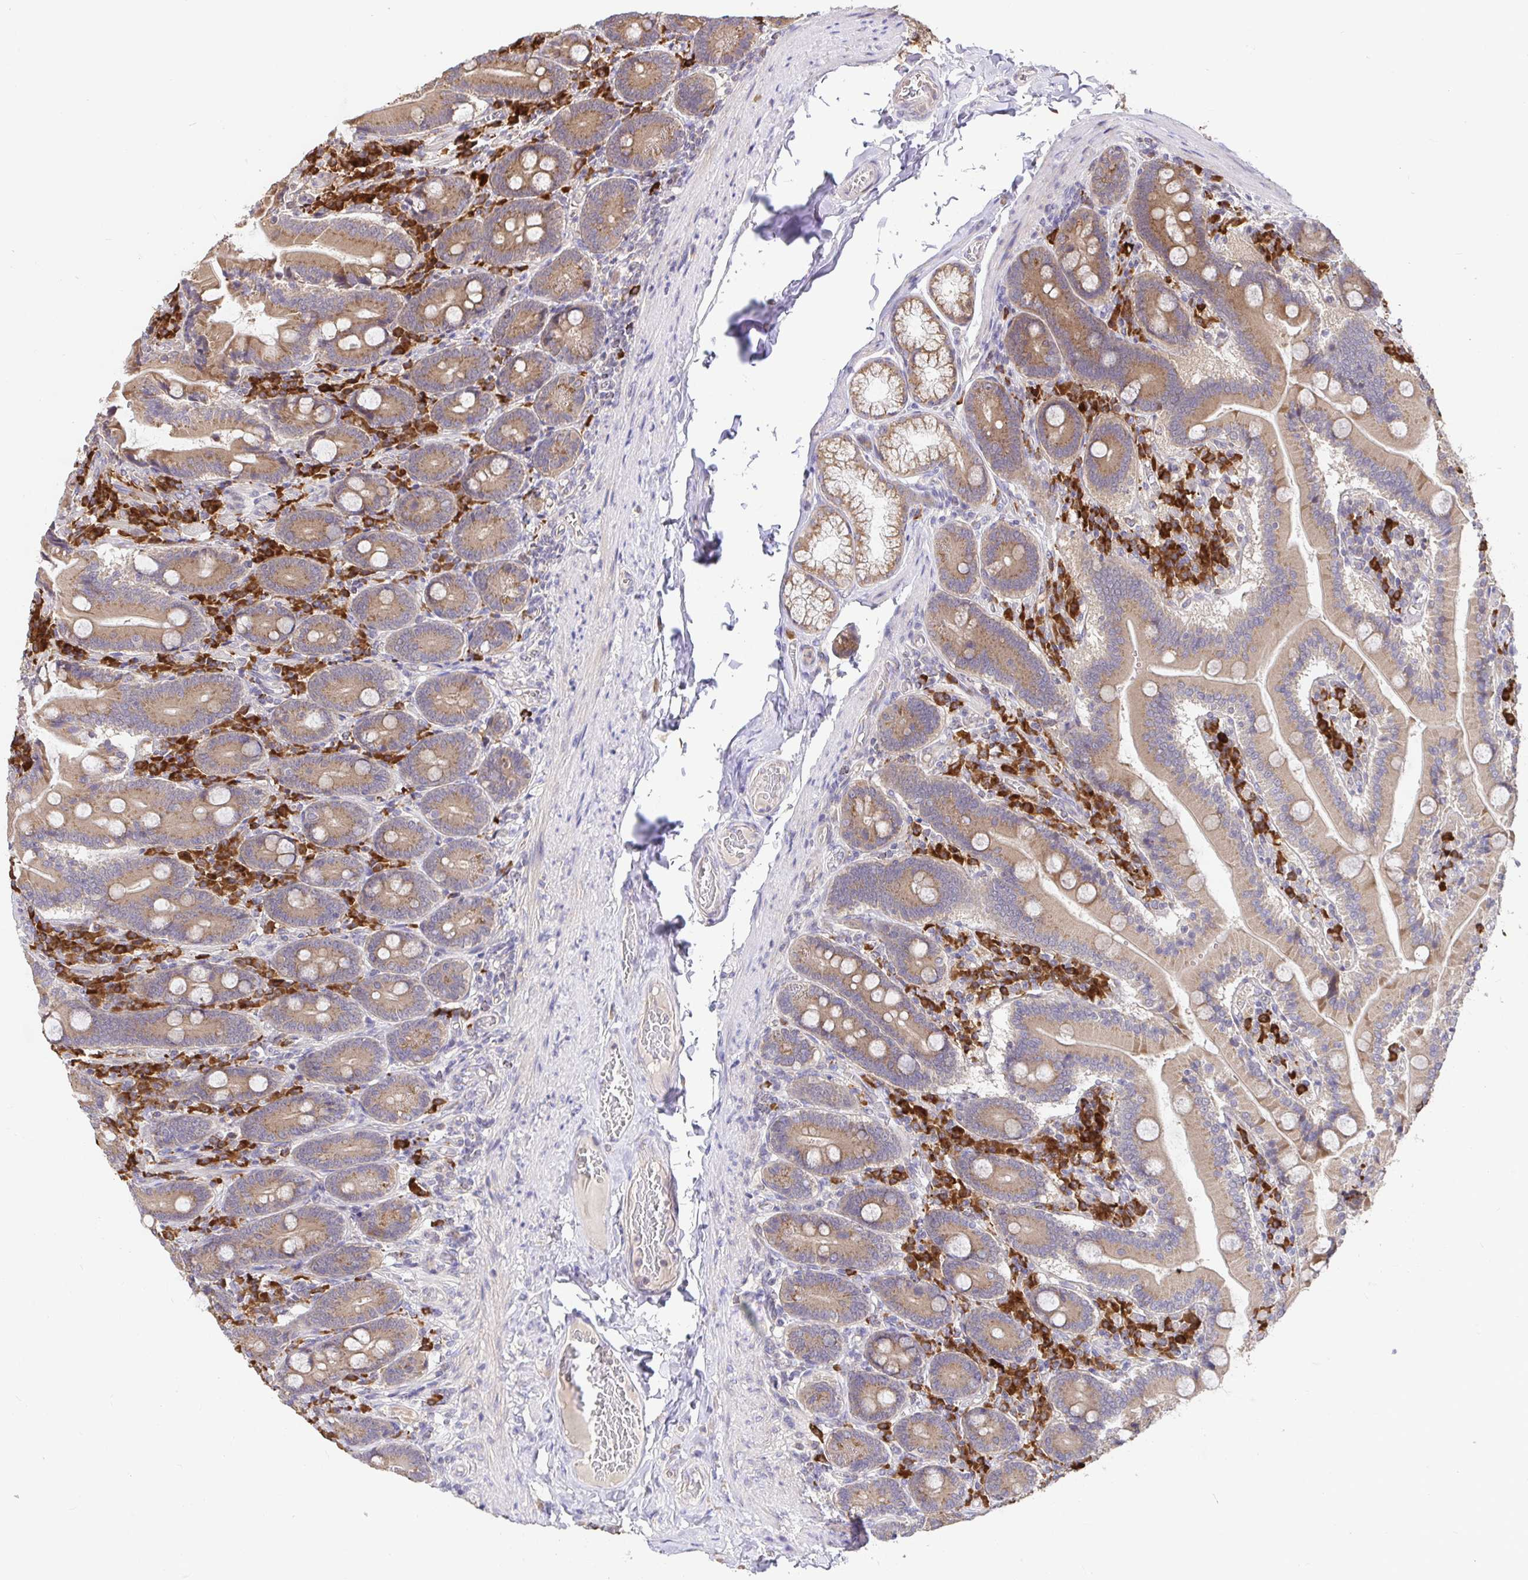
{"staining": {"intensity": "moderate", "quantity": ">75%", "location": "cytoplasmic/membranous"}, "tissue": "duodenum", "cell_type": "Glandular cells", "image_type": "normal", "snomed": [{"axis": "morphology", "description": "Normal tissue, NOS"}, {"axis": "topography", "description": "Duodenum"}], "caption": "Immunohistochemical staining of normal human duodenum demonstrates >75% levels of moderate cytoplasmic/membranous protein positivity in about >75% of glandular cells.", "gene": "ELP1", "patient": {"sex": "female", "age": 62}}